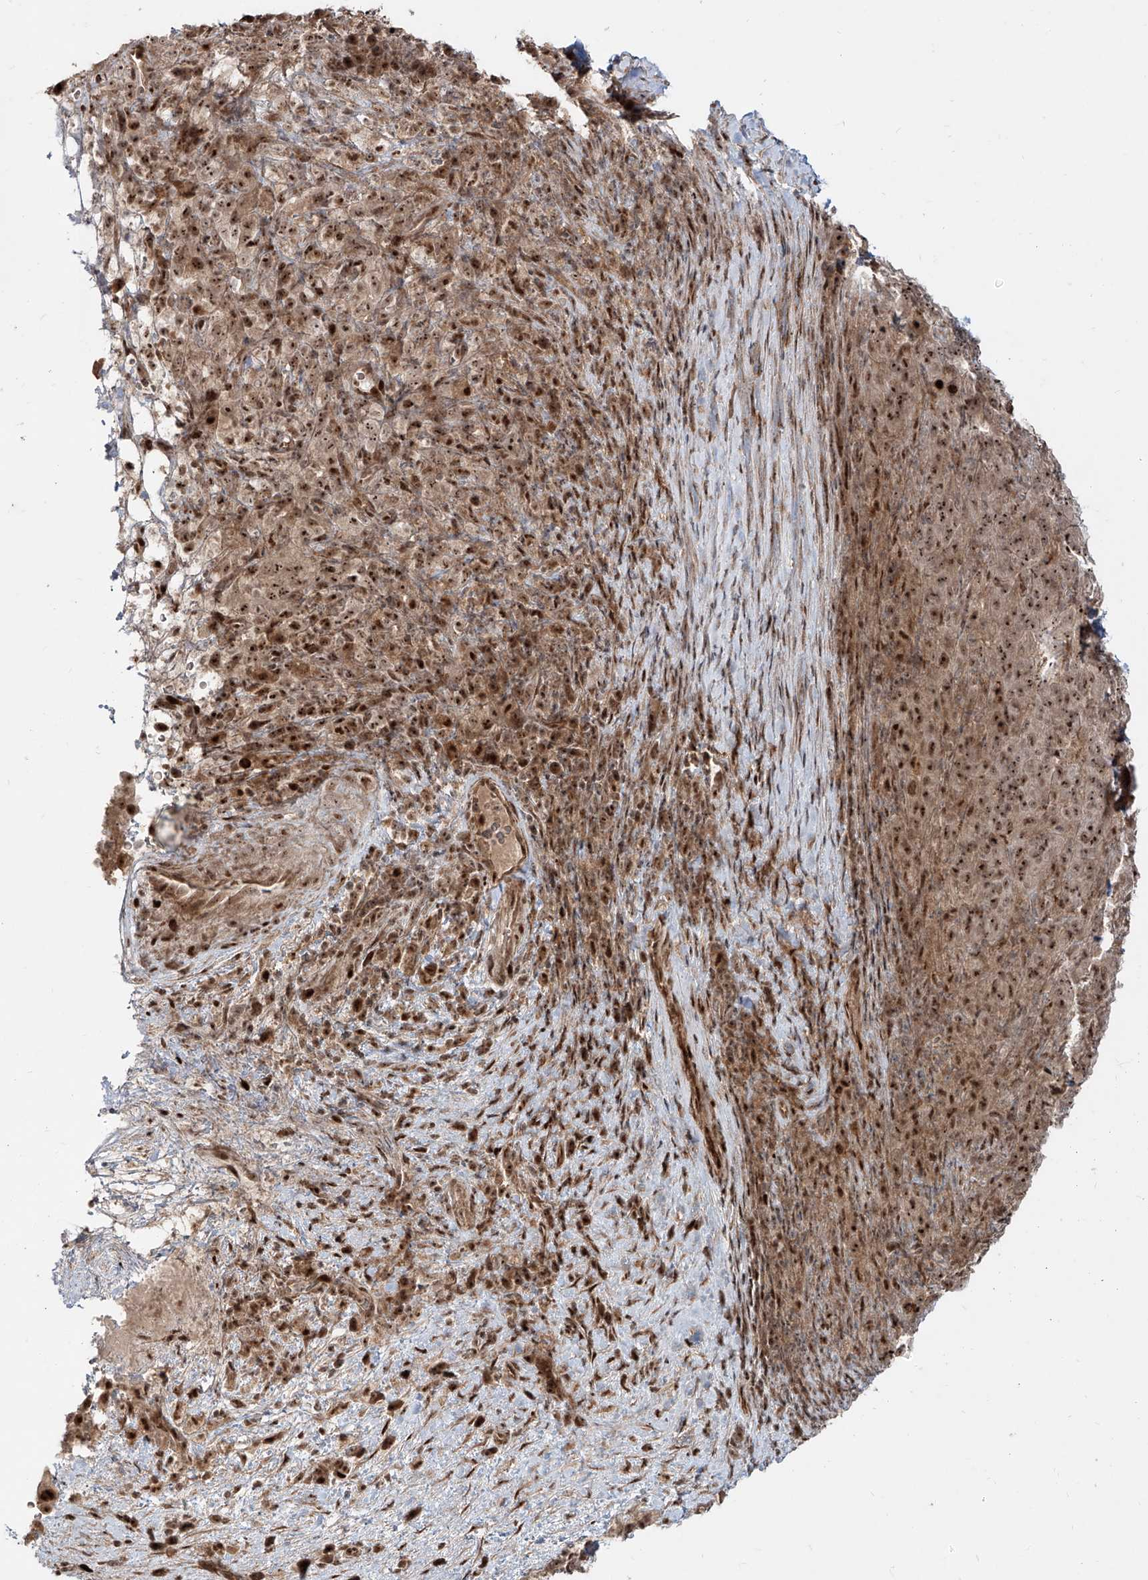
{"staining": {"intensity": "strong", "quantity": ">75%", "location": "cytoplasmic/membranous,nuclear"}, "tissue": "pancreatic cancer", "cell_type": "Tumor cells", "image_type": "cancer", "snomed": [{"axis": "morphology", "description": "Adenocarcinoma, NOS"}, {"axis": "topography", "description": "Pancreas"}], "caption": "Protein expression analysis of pancreatic adenocarcinoma displays strong cytoplasmic/membranous and nuclear expression in about >75% of tumor cells.", "gene": "ZNF710", "patient": {"sex": "male", "age": 63}}